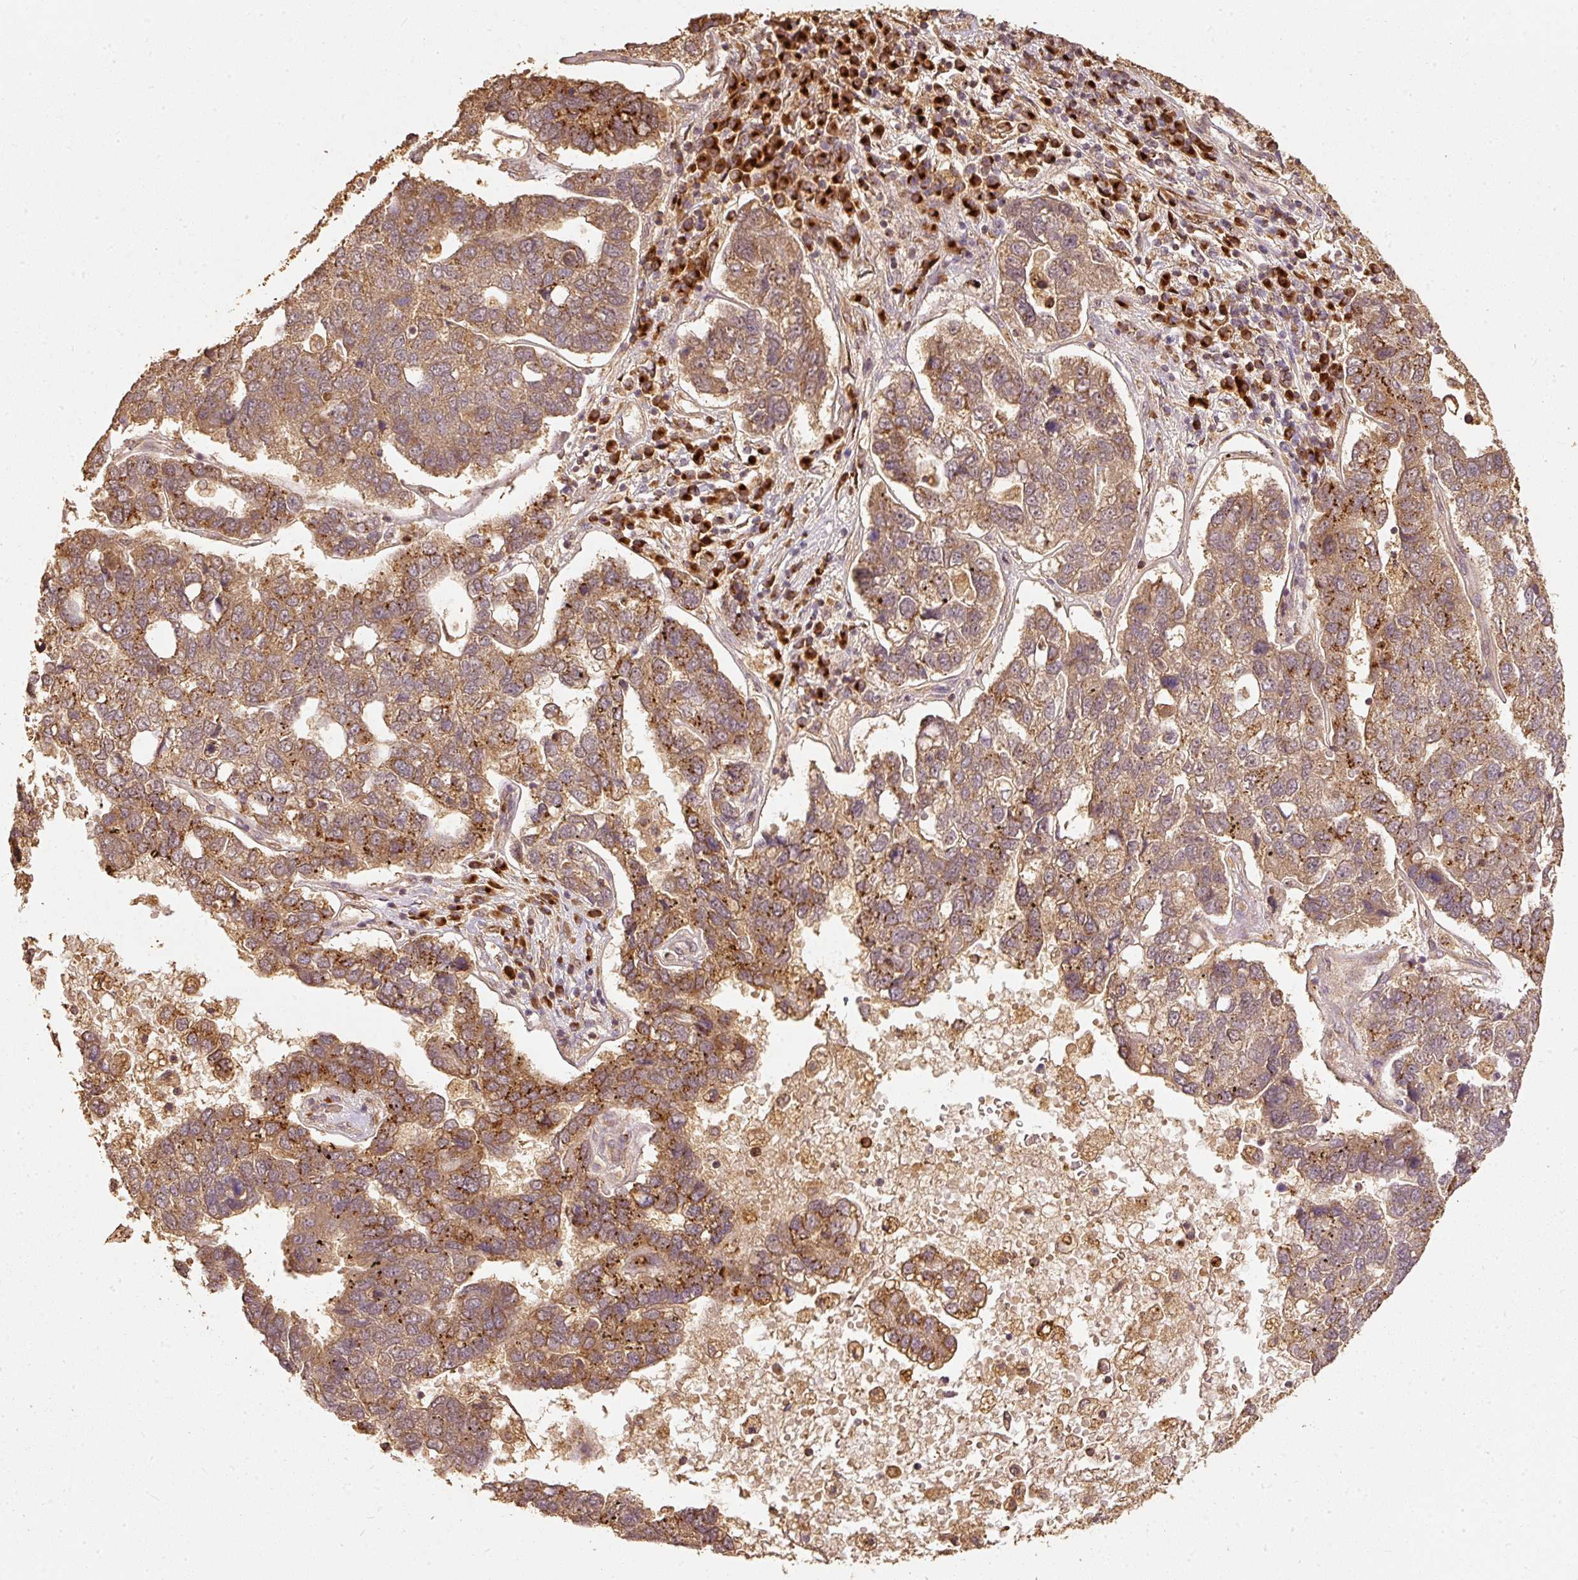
{"staining": {"intensity": "strong", "quantity": ">75%", "location": "cytoplasmic/membranous"}, "tissue": "pancreatic cancer", "cell_type": "Tumor cells", "image_type": "cancer", "snomed": [{"axis": "morphology", "description": "Adenocarcinoma, NOS"}, {"axis": "topography", "description": "Pancreas"}], "caption": "IHC image of pancreatic cancer (adenocarcinoma) stained for a protein (brown), which displays high levels of strong cytoplasmic/membranous expression in approximately >75% of tumor cells.", "gene": "FUT8", "patient": {"sex": "female", "age": 61}}